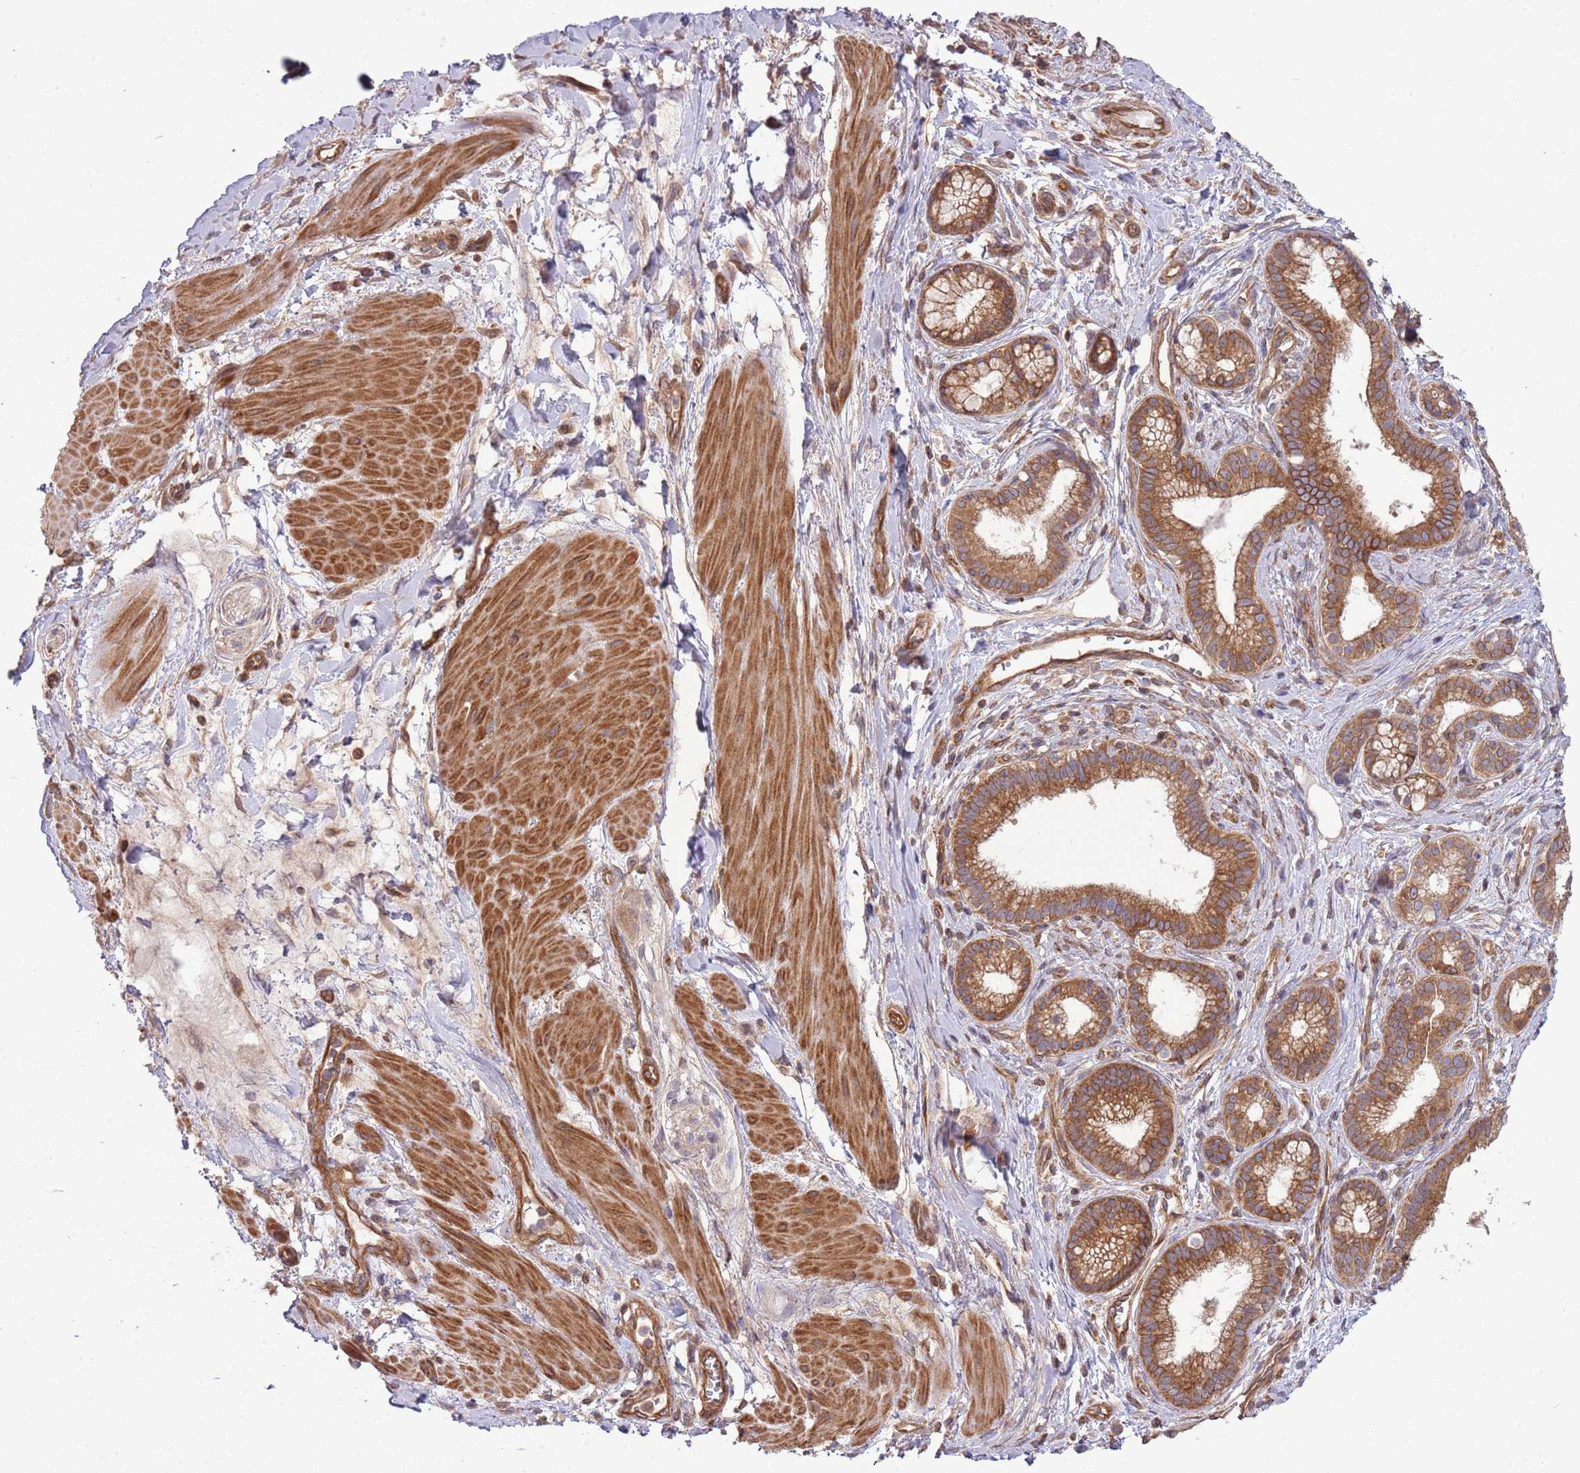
{"staining": {"intensity": "moderate", "quantity": ">75%", "location": "cytoplasmic/membranous"}, "tissue": "pancreatic cancer", "cell_type": "Tumor cells", "image_type": "cancer", "snomed": [{"axis": "morphology", "description": "Adenocarcinoma, NOS"}, {"axis": "topography", "description": "Pancreas"}], "caption": "Immunohistochemical staining of human pancreatic cancer reveals moderate cytoplasmic/membranous protein positivity in approximately >75% of tumor cells.", "gene": "LPIN2", "patient": {"sex": "male", "age": 72}}